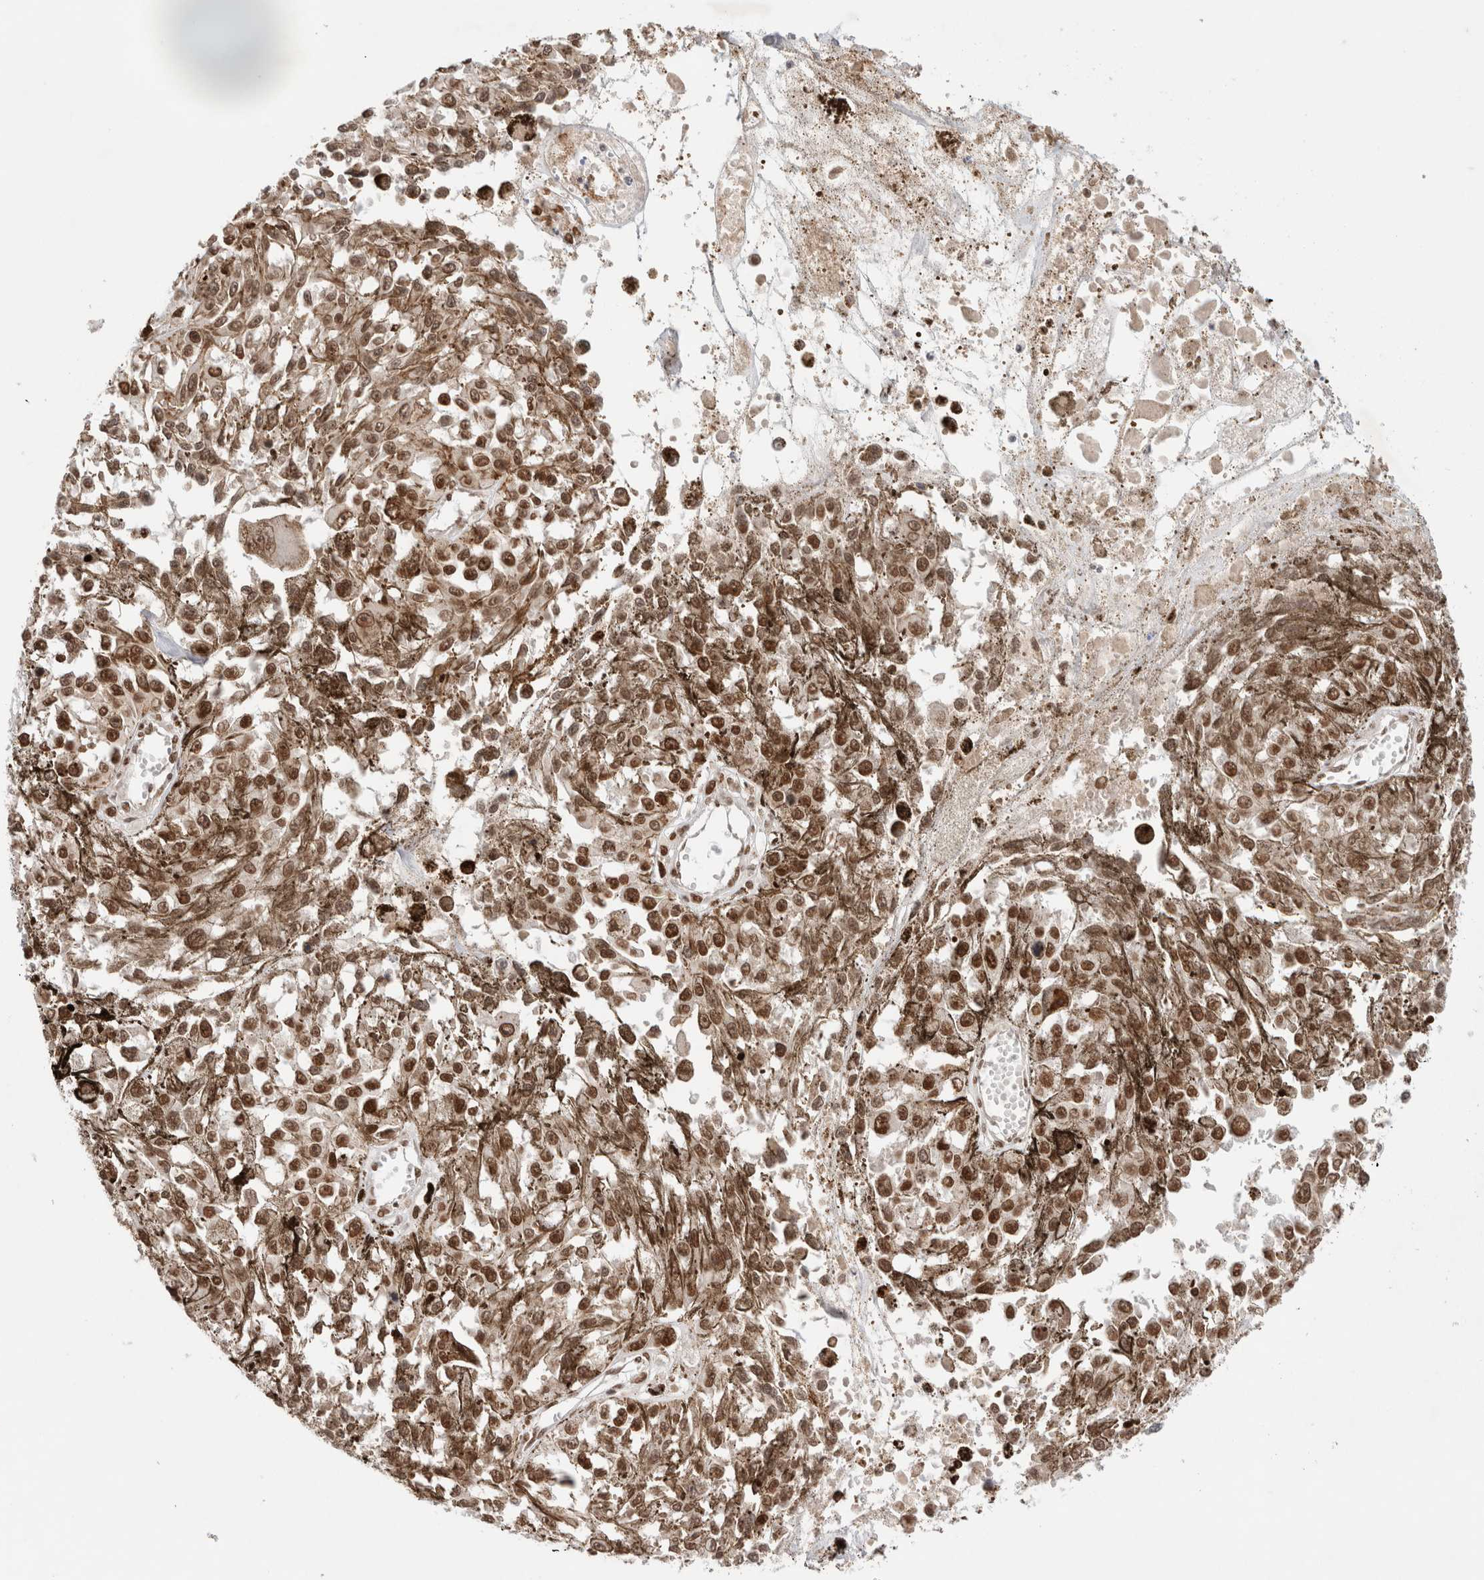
{"staining": {"intensity": "moderate", "quantity": ">75%", "location": "nuclear"}, "tissue": "melanoma", "cell_type": "Tumor cells", "image_type": "cancer", "snomed": [{"axis": "morphology", "description": "Malignant melanoma, Metastatic site"}, {"axis": "topography", "description": "Lymph node"}], "caption": "Approximately >75% of tumor cells in malignant melanoma (metastatic site) exhibit moderate nuclear protein positivity as visualized by brown immunohistochemical staining.", "gene": "GATAD2A", "patient": {"sex": "male", "age": 59}}